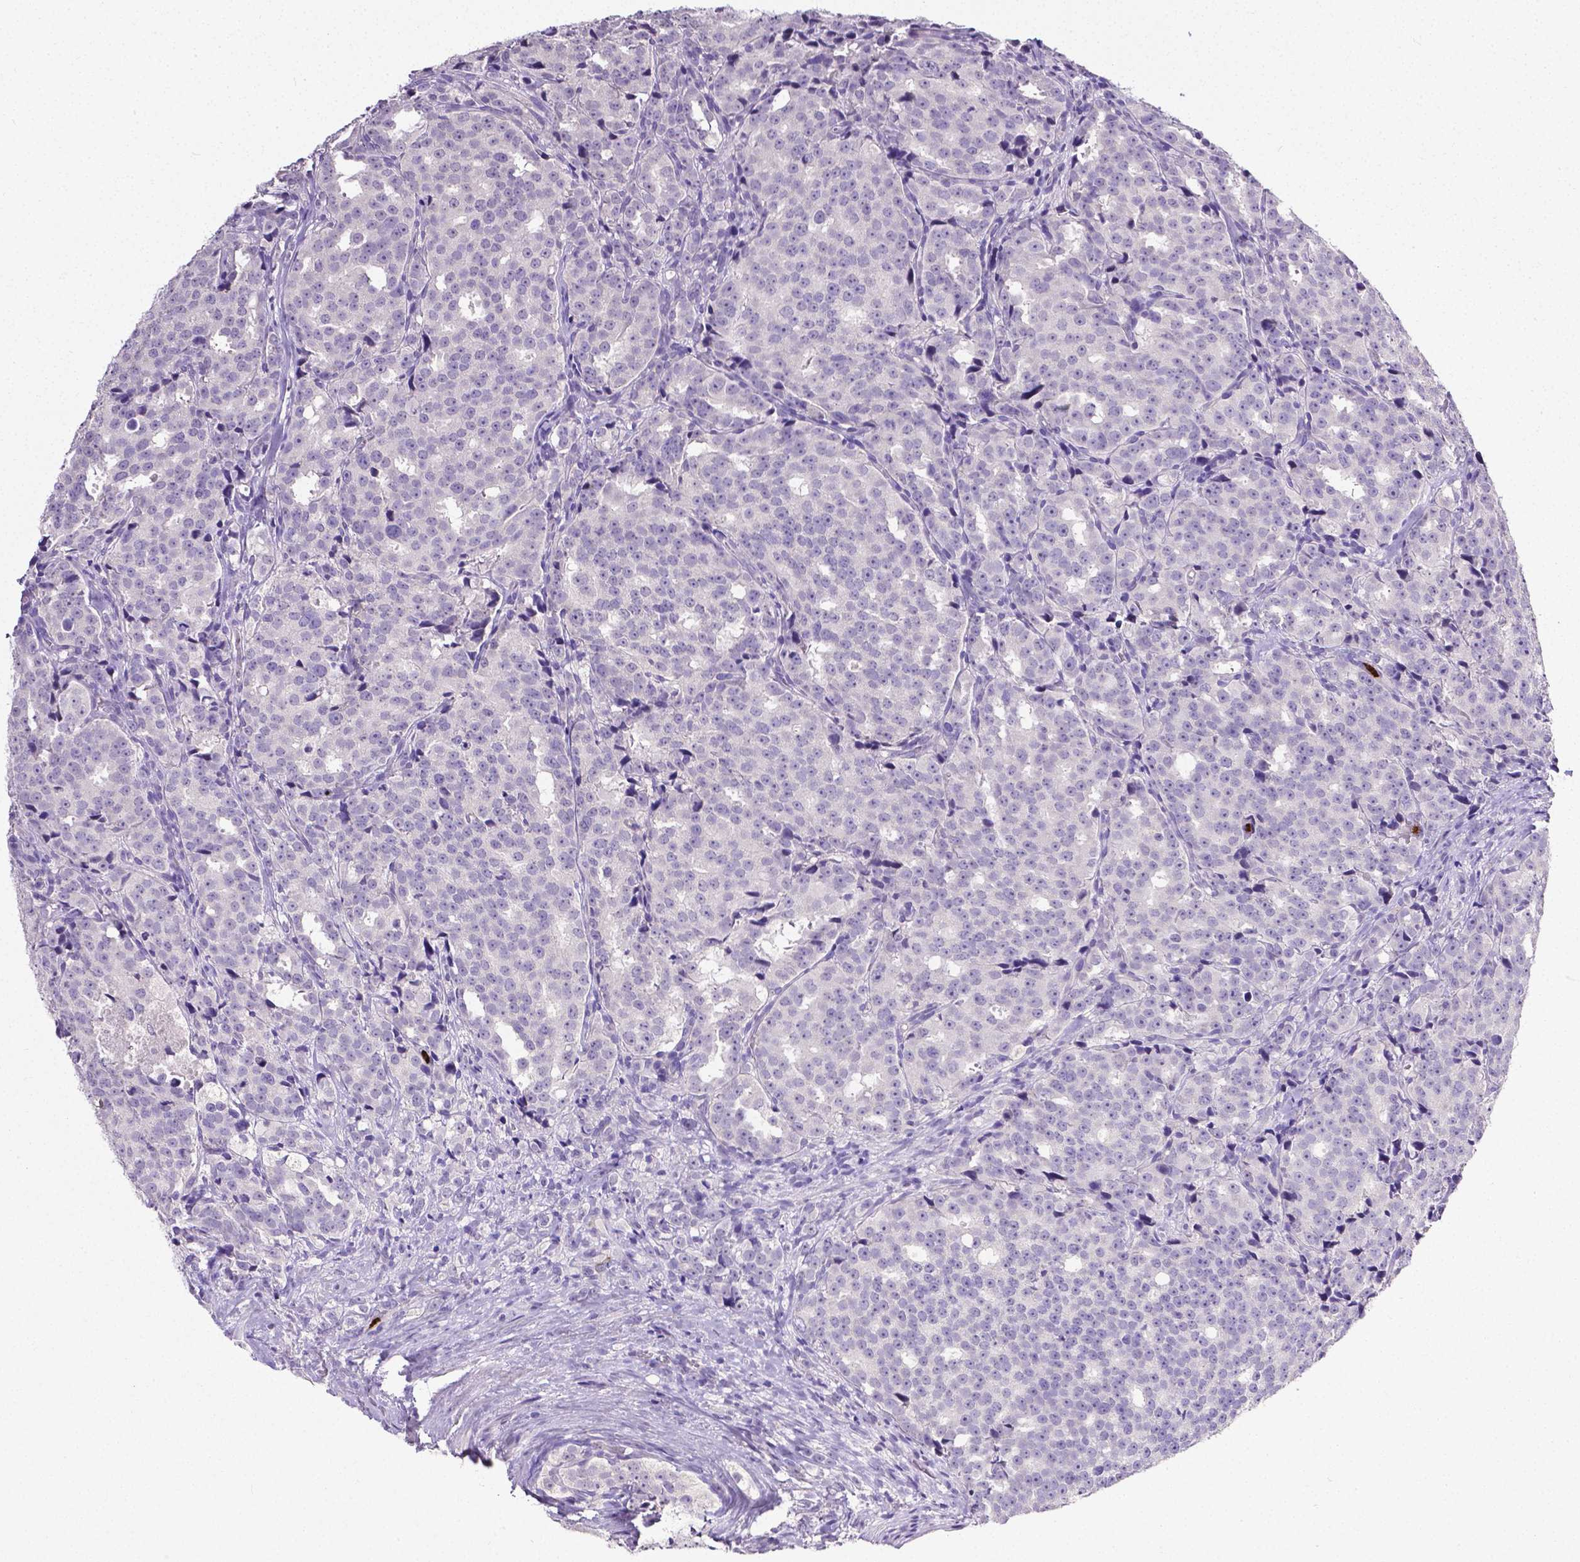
{"staining": {"intensity": "negative", "quantity": "none", "location": "none"}, "tissue": "prostate cancer", "cell_type": "Tumor cells", "image_type": "cancer", "snomed": [{"axis": "morphology", "description": "Adenocarcinoma, High grade"}, {"axis": "topography", "description": "Prostate"}], "caption": "A high-resolution image shows immunohistochemistry (IHC) staining of prostate high-grade adenocarcinoma, which demonstrates no significant staining in tumor cells.", "gene": "MMP9", "patient": {"sex": "male", "age": 53}}